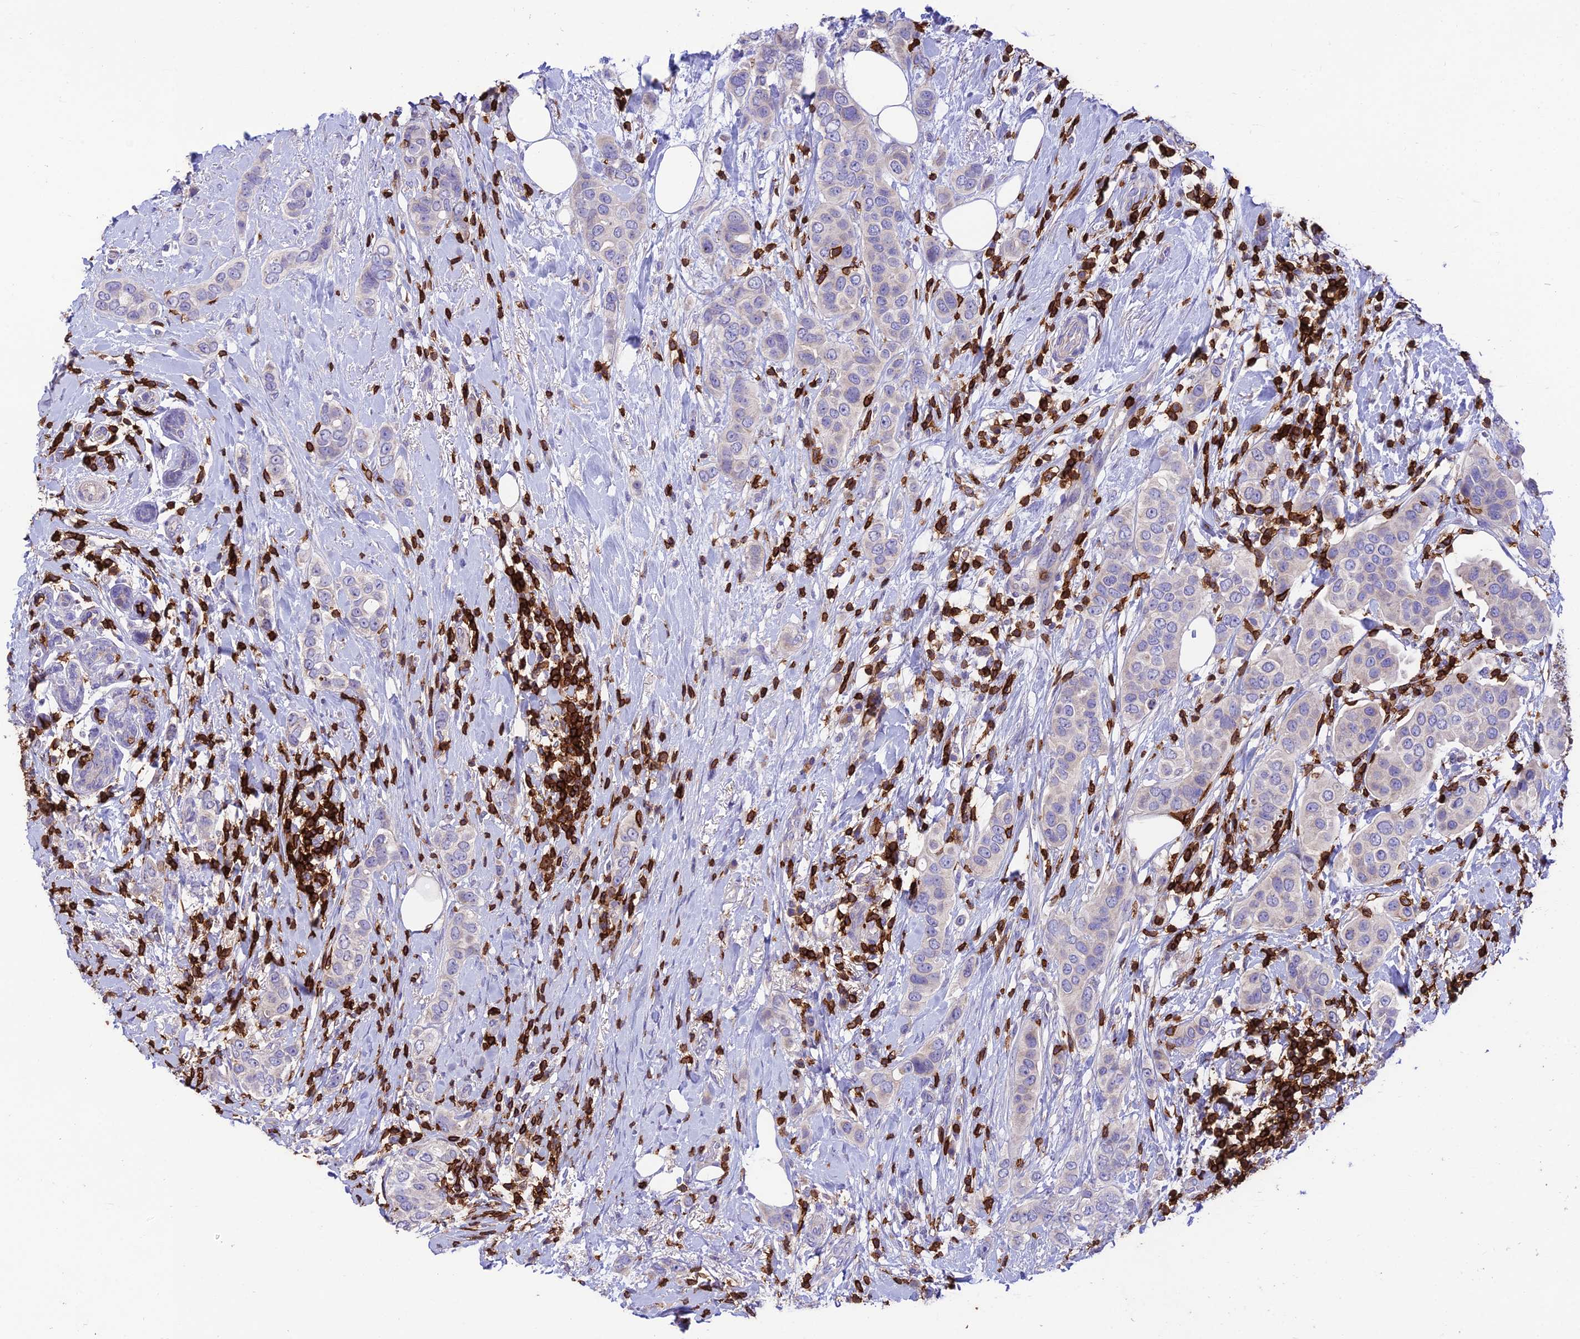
{"staining": {"intensity": "negative", "quantity": "none", "location": "none"}, "tissue": "breast cancer", "cell_type": "Tumor cells", "image_type": "cancer", "snomed": [{"axis": "morphology", "description": "Lobular carcinoma"}, {"axis": "topography", "description": "Breast"}], "caption": "Immunohistochemistry (IHC) image of human breast cancer (lobular carcinoma) stained for a protein (brown), which displays no positivity in tumor cells.", "gene": "PTPRCAP", "patient": {"sex": "female", "age": 51}}